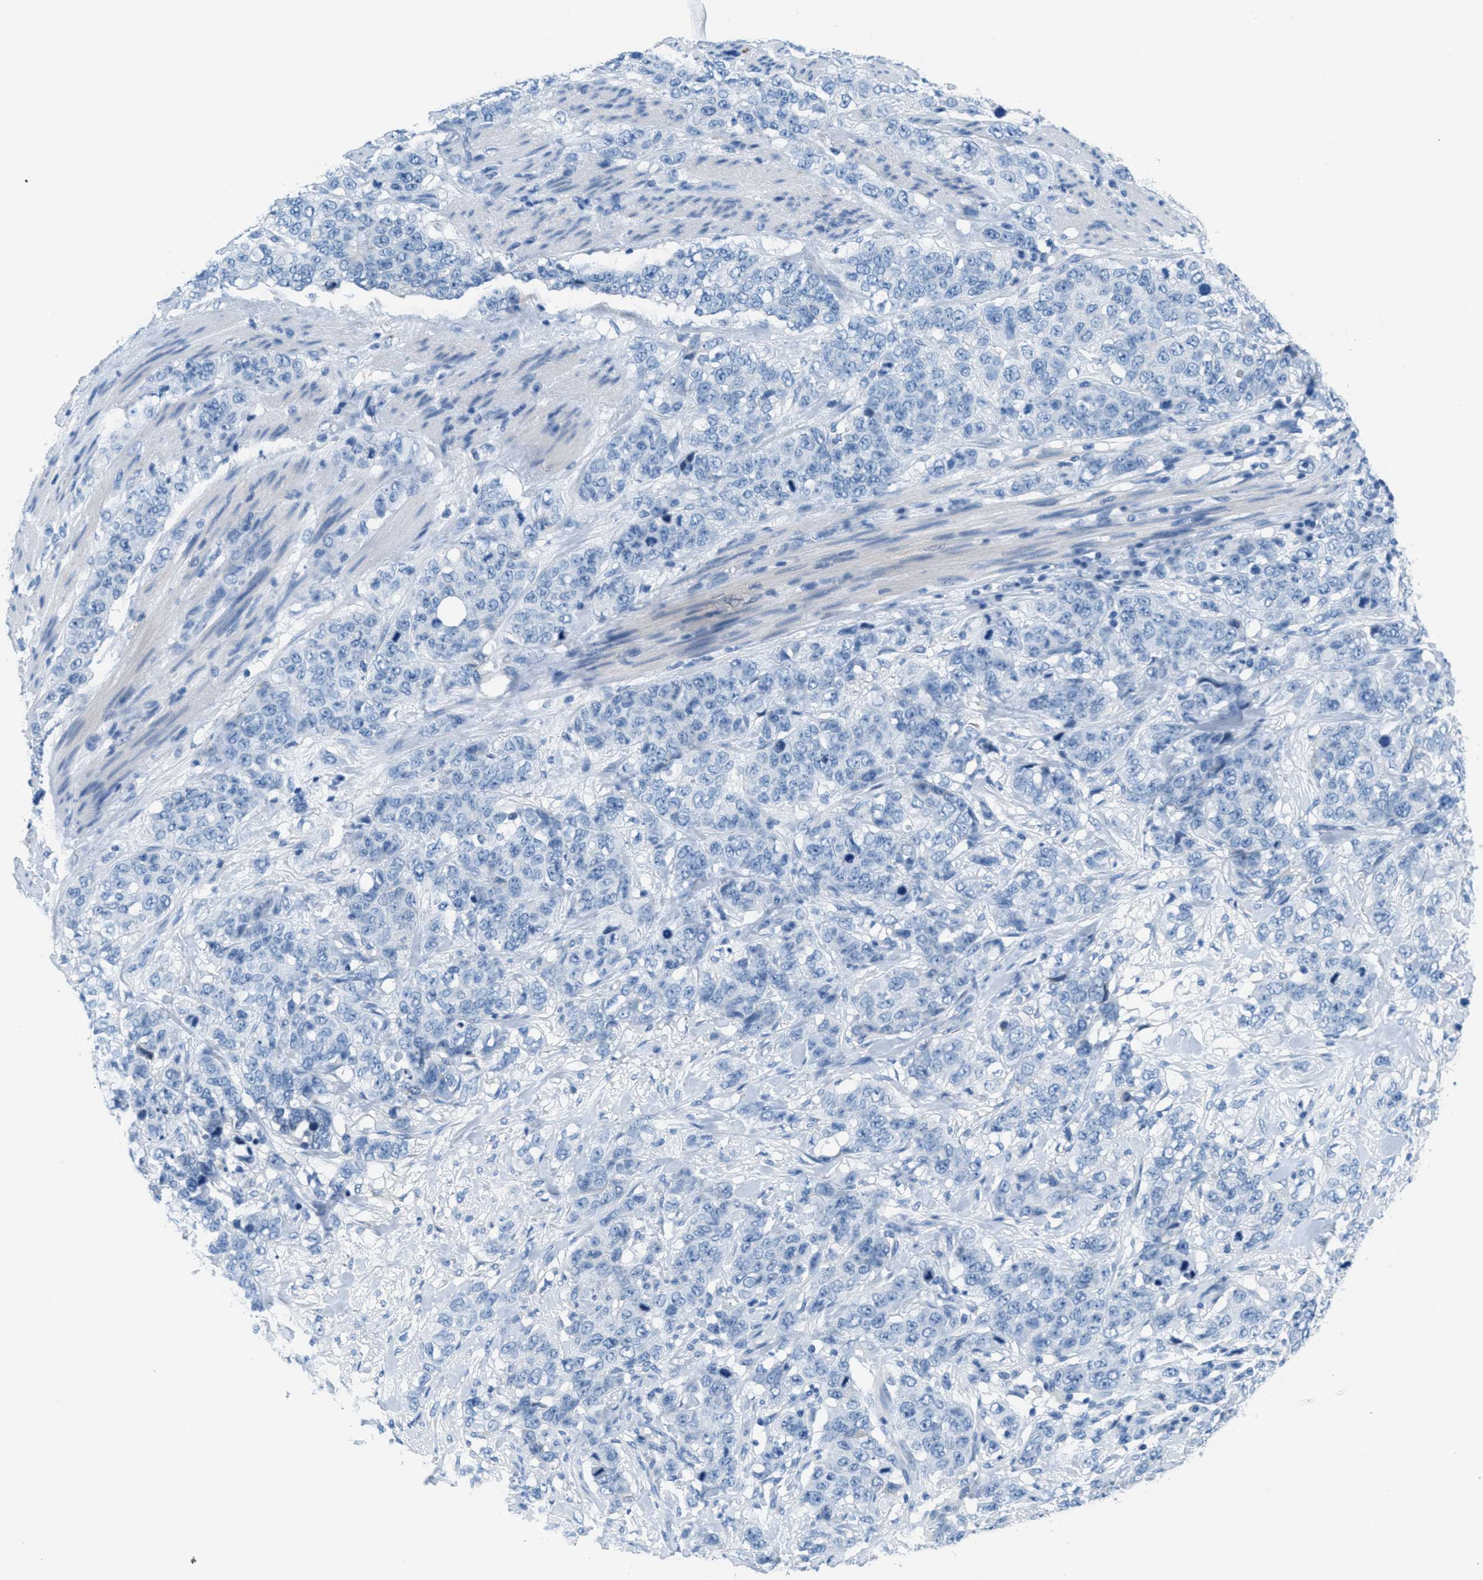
{"staining": {"intensity": "negative", "quantity": "none", "location": "none"}, "tissue": "stomach cancer", "cell_type": "Tumor cells", "image_type": "cancer", "snomed": [{"axis": "morphology", "description": "Adenocarcinoma, NOS"}, {"axis": "topography", "description": "Stomach"}], "caption": "Stomach cancer (adenocarcinoma) stained for a protein using immunohistochemistry displays no expression tumor cells.", "gene": "MGARP", "patient": {"sex": "male", "age": 48}}